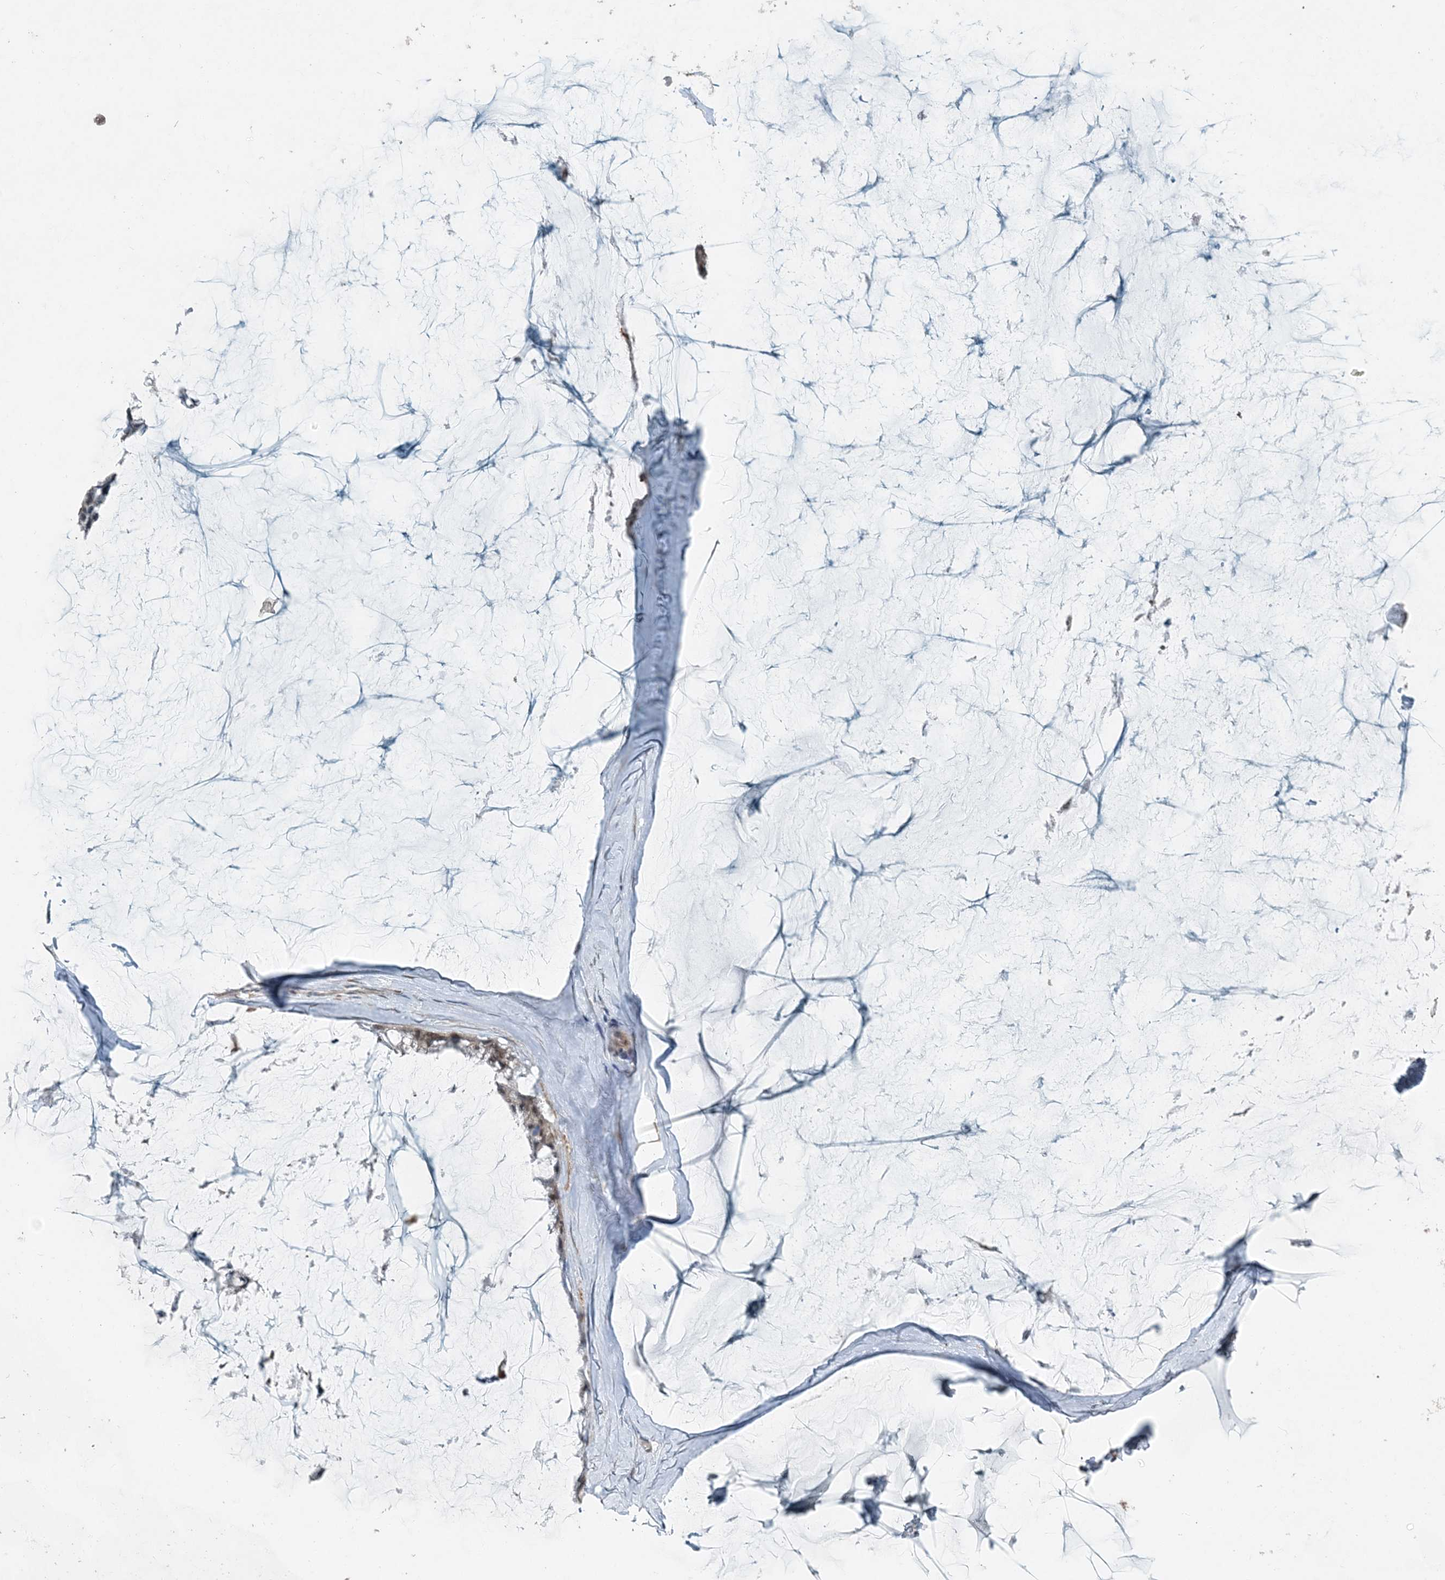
{"staining": {"intensity": "moderate", "quantity": ">75%", "location": "nuclear"}, "tissue": "ovarian cancer", "cell_type": "Tumor cells", "image_type": "cancer", "snomed": [{"axis": "morphology", "description": "Cystadenocarcinoma, mucinous, NOS"}, {"axis": "topography", "description": "Ovary"}], "caption": "Immunohistochemistry (IHC) histopathology image of neoplastic tissue: mucinous cystadenocarcinoma (ovarian) stained using IHC exhibits medium levels of moderate protein expression localized specifically in the nuclear of tumor cells, appearing as a nuclear brown color.", "gene": "COPS7B", "patient": {"sex": "female", "age": 39}}